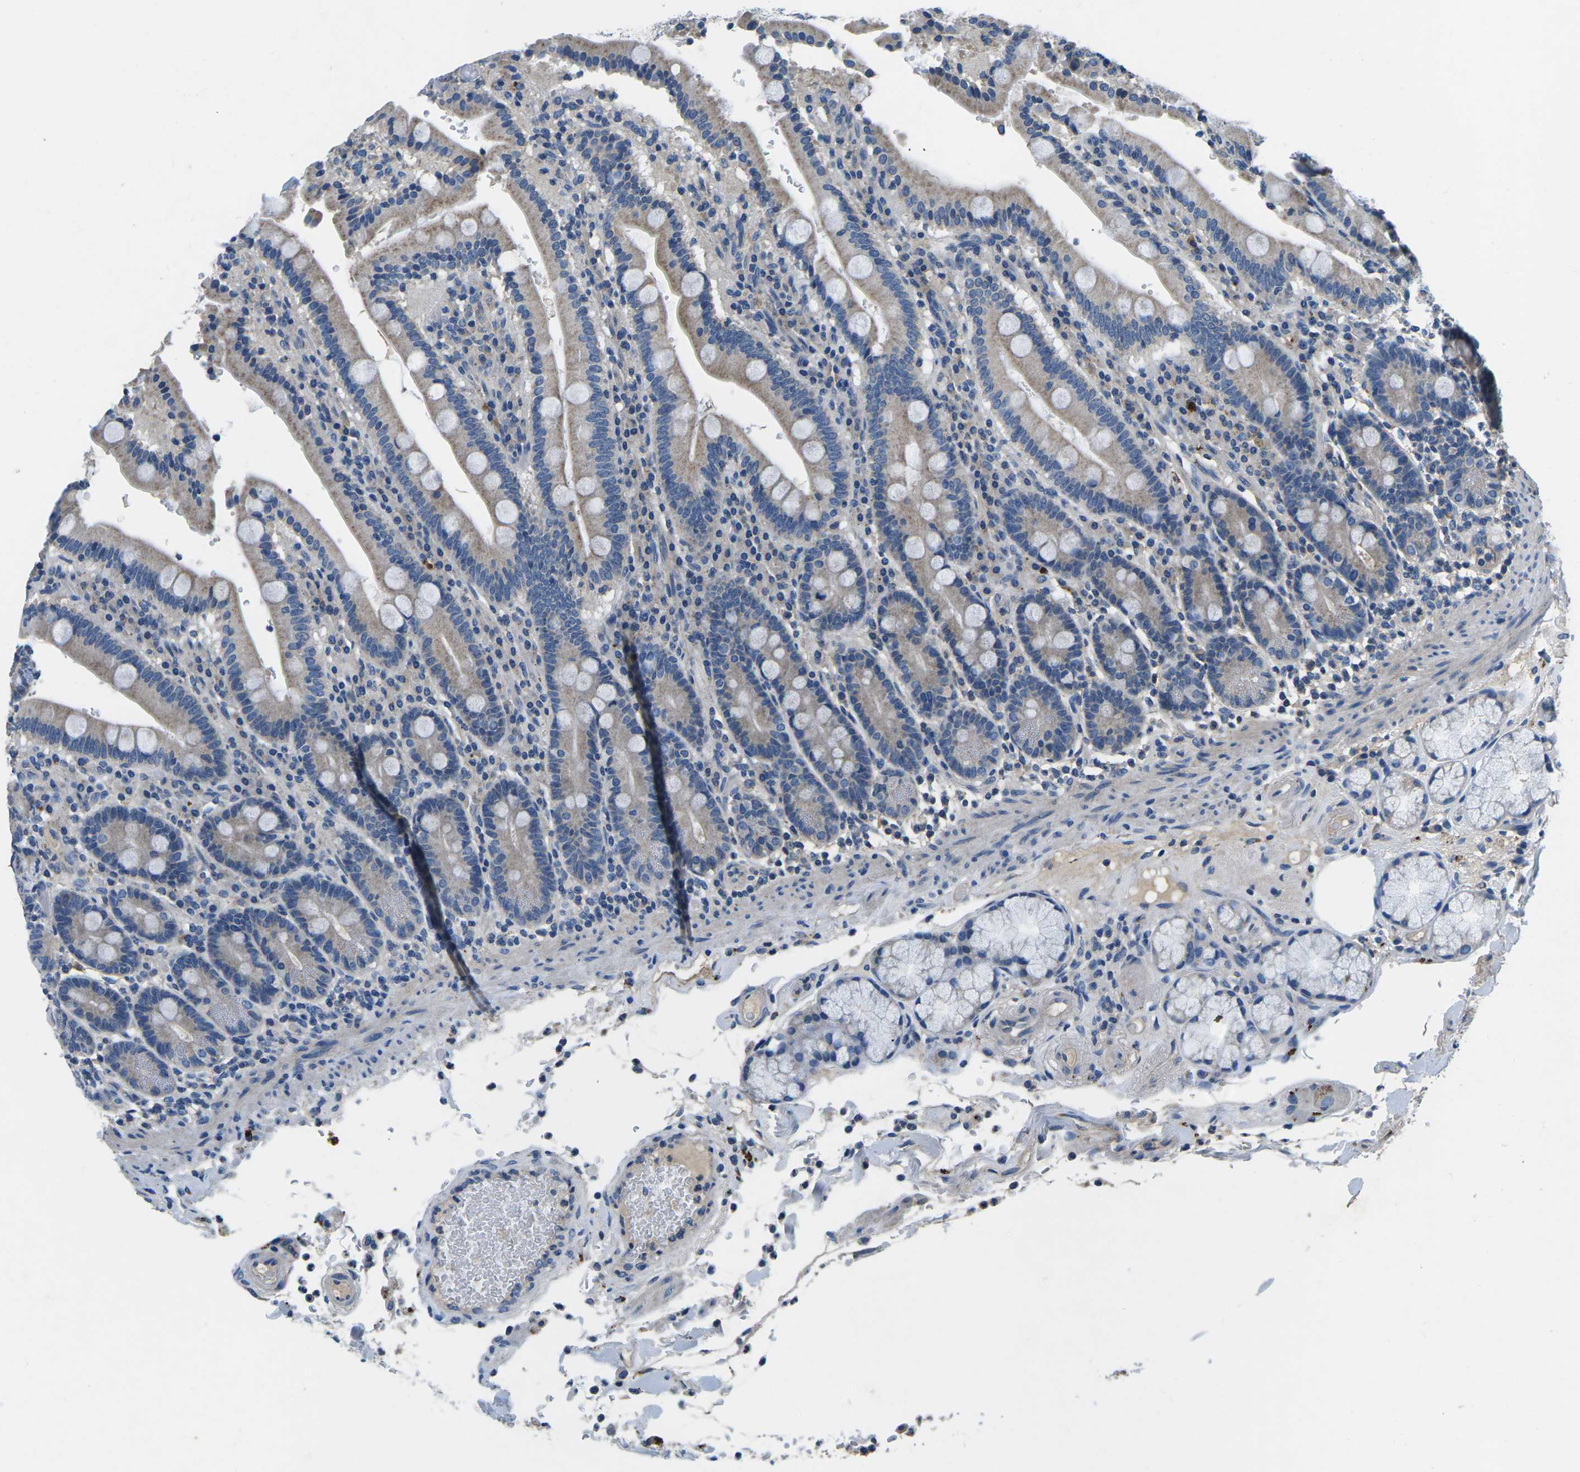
{"staining": {"intensity": "moderate", "quantity": "<25%", "location": "cytoplasmic/membranous"}, "tissue": "duodenum", "cell_type": "Glandular cells", "image_type": "normal", "snomed": [{"axis": "morphology", "description": "Normal tissue, NOS"}, {"axis": "topography", "description": "Small intestine, NOS"}], "caption": "This is a micrograph of immunohistochemistry (IHC) staining of unremarkable duodenum, which shows moderate positivity in the cytoplasmic/membranous of glandular cells.", "gene": "PDCD6IP", "patient": {"sex": "female", "age": 71}}